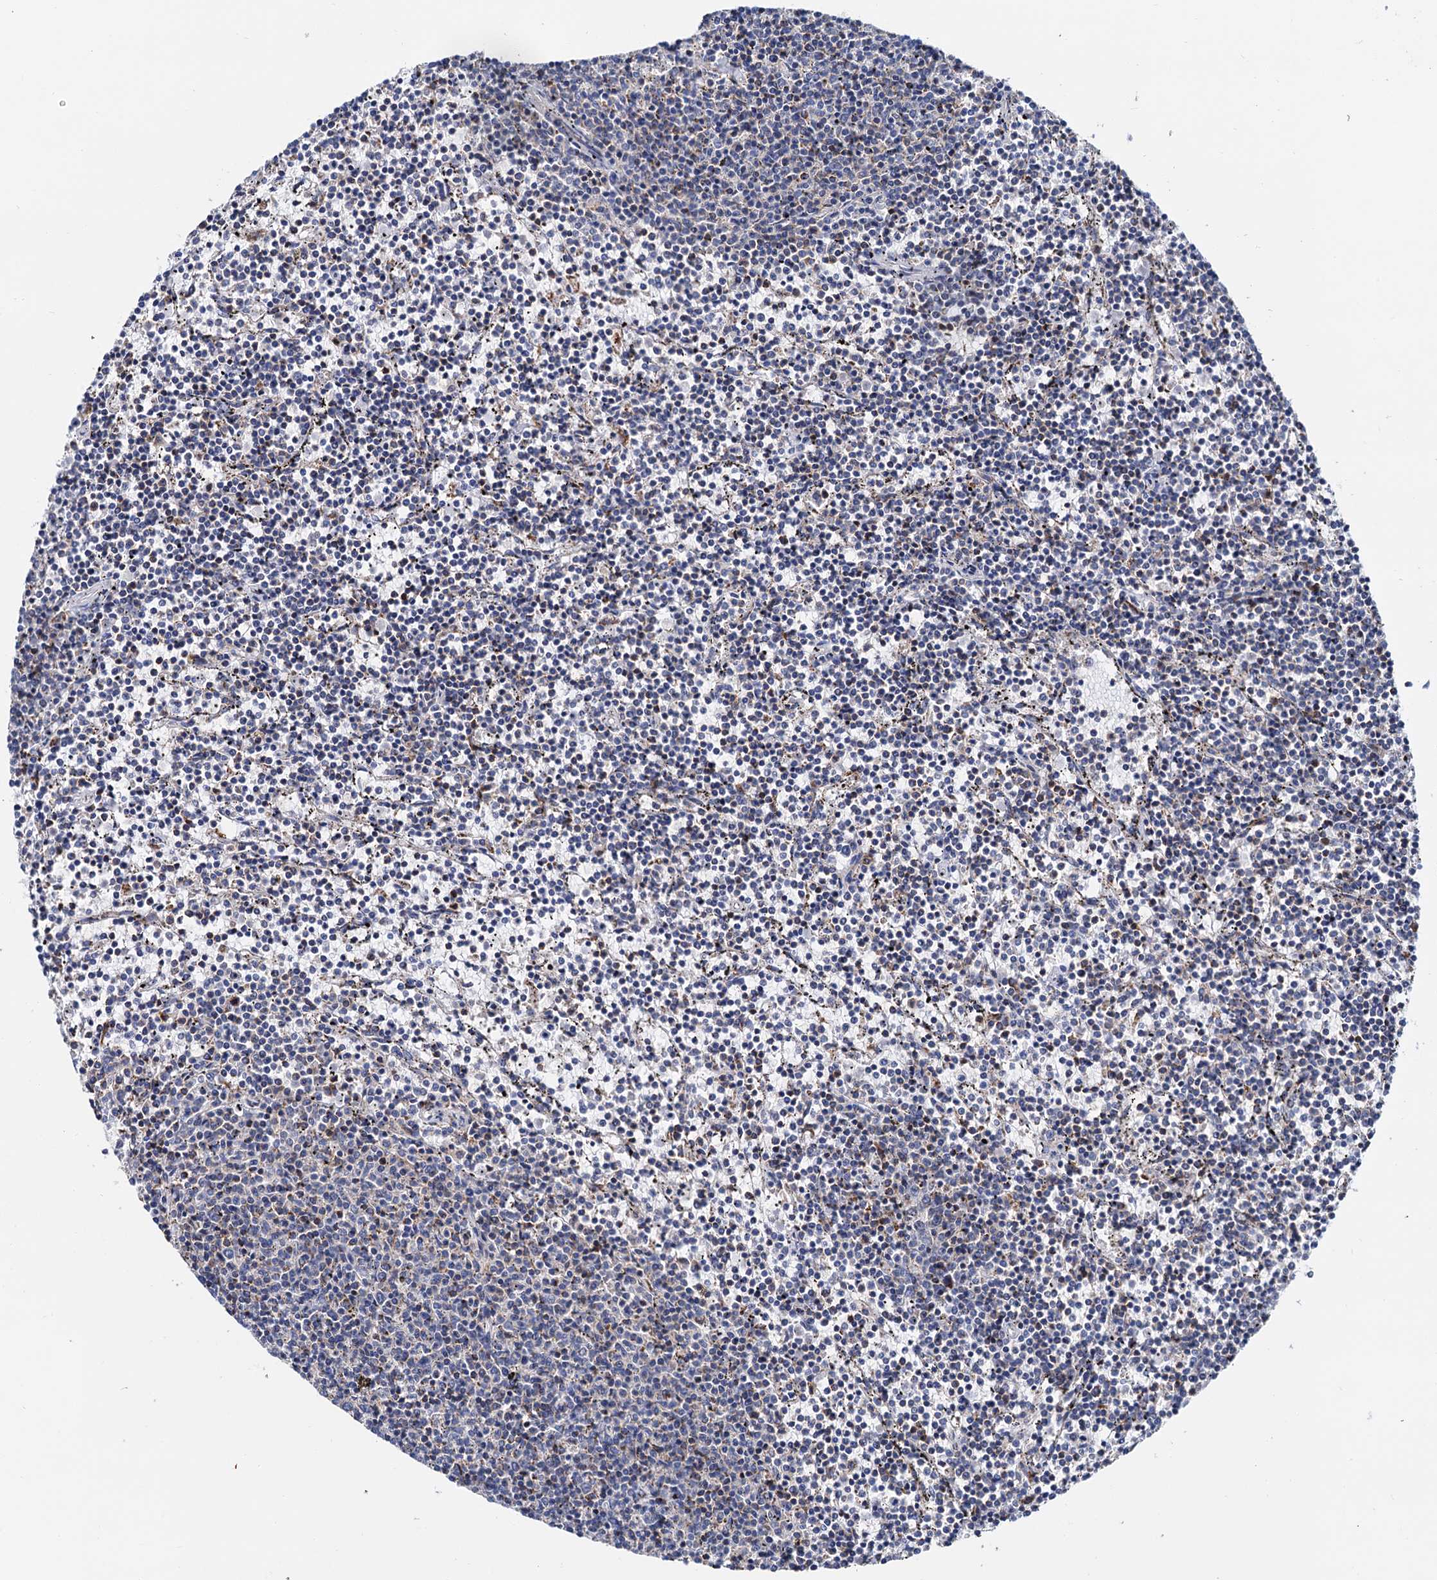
{"staining": {"intensity": "negative", "quantity": "none", "location": "none"}, "tissue": "lymphoma", "cell_type": "Tumor cells", "image_type": "cancer", "snomed": [{"axis": "morphology", "description": "Malignant lymphoma, non-Hodgkin's type, Low grade"}, {"axis": "topography", "description": "Spleen"}], "caption": "High power microscopy image of an immunohistochemistry image of lymphoma, revealing no significant positivity in tumor cells.", "gene": "C2CD3", "patient": {"sex": "female", "age": 50}}